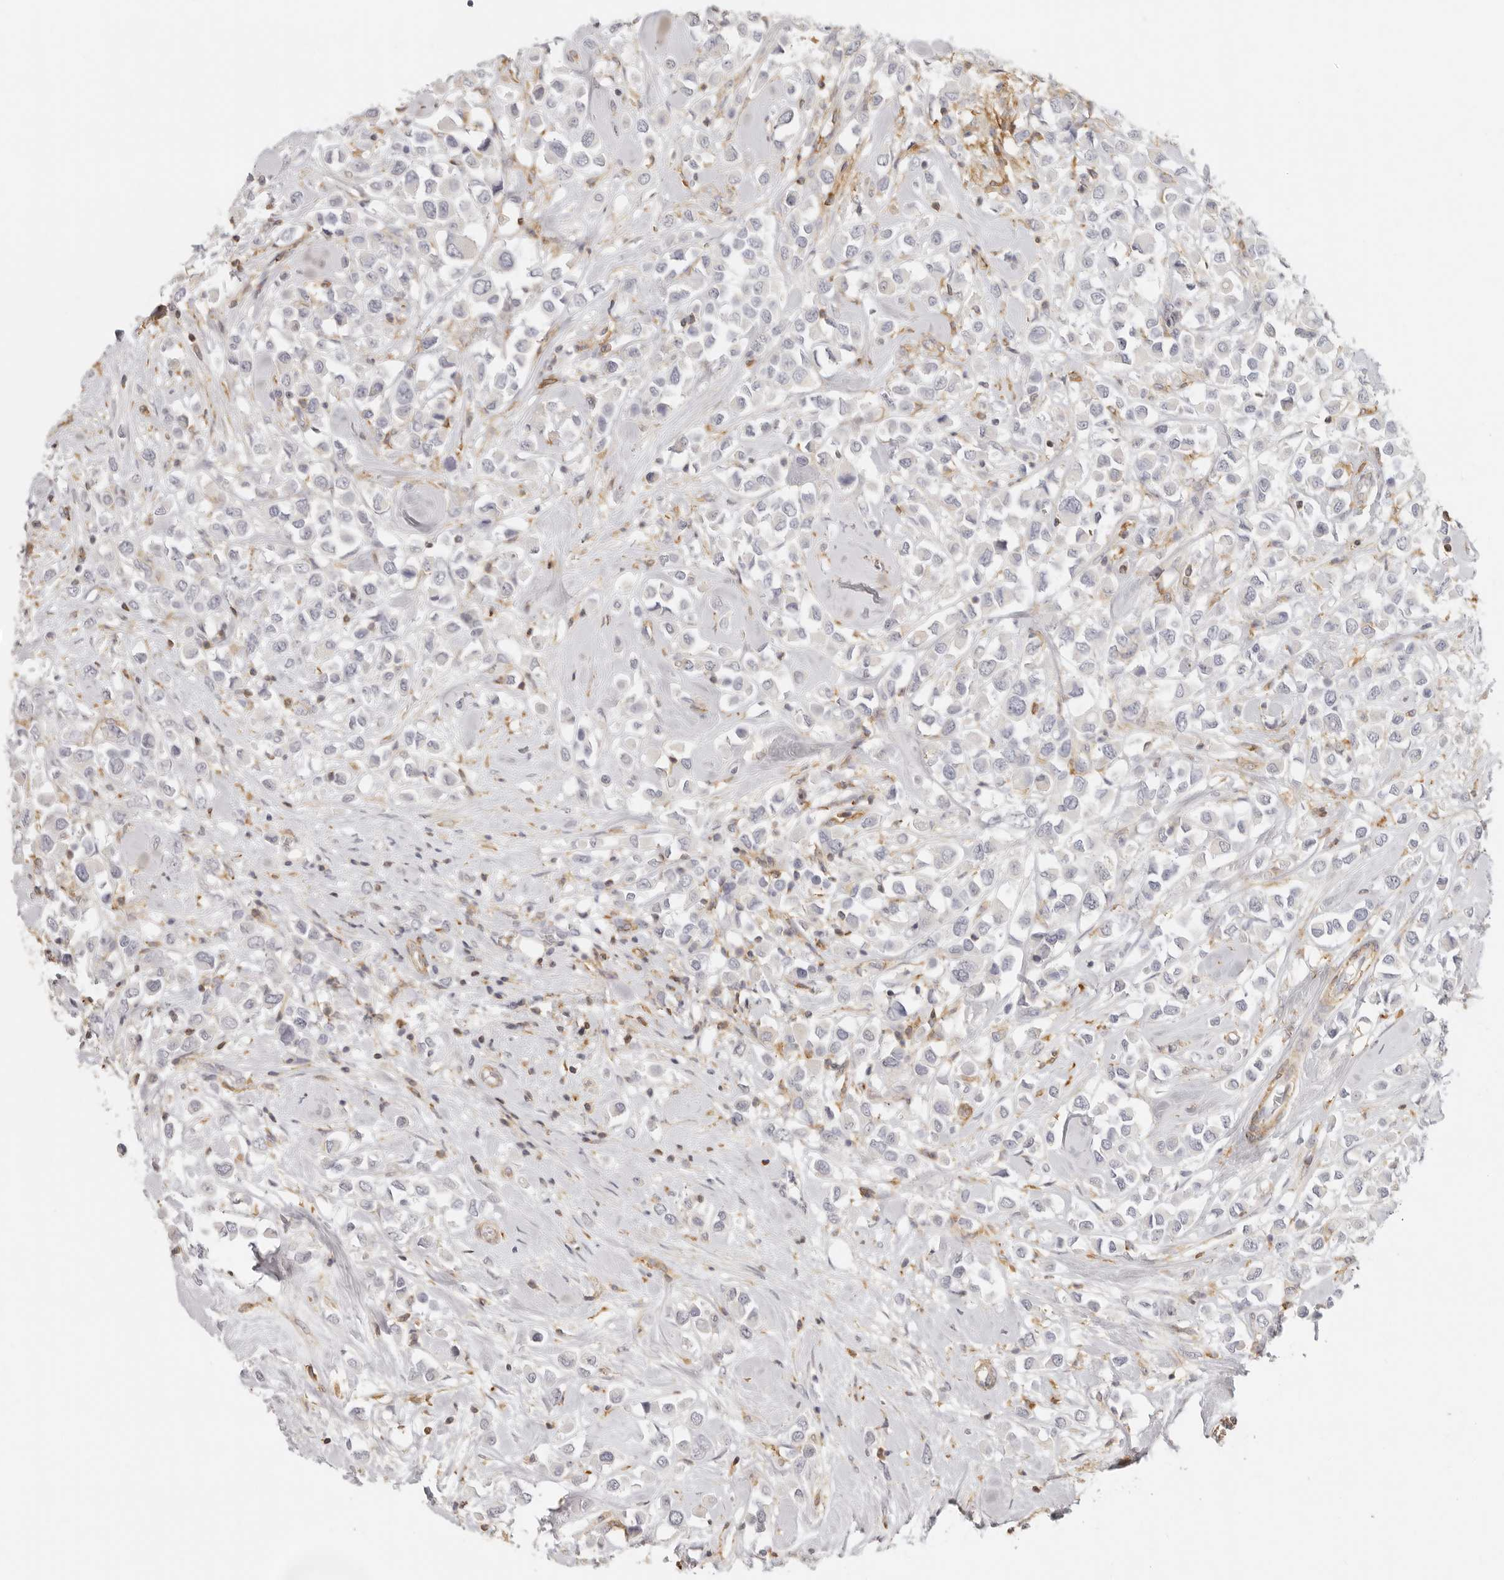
{"staining": {"intensity": "negative", "quantity": "none", "location": "none"}, "tissue": "breast cancer", "cell_type": "Tumor cells", "image_type": "cancer", "snomed": [{"axis": "morphology", "description": "Duct carcinoma"}, {"axis": "topography", "description": "Breast"}], "caption": "A high-resolution micrograph shows IHC staining of breast cancer, which shows no significant expression in tumor cells. Brightfield microscopy of immunohistochemistry (IHC) stained with DAB (brown) and hematoxylin (blue), captured at high magnification.", "gene": "NIBAN1", "patient": {"sex": "female", "age": 61}}